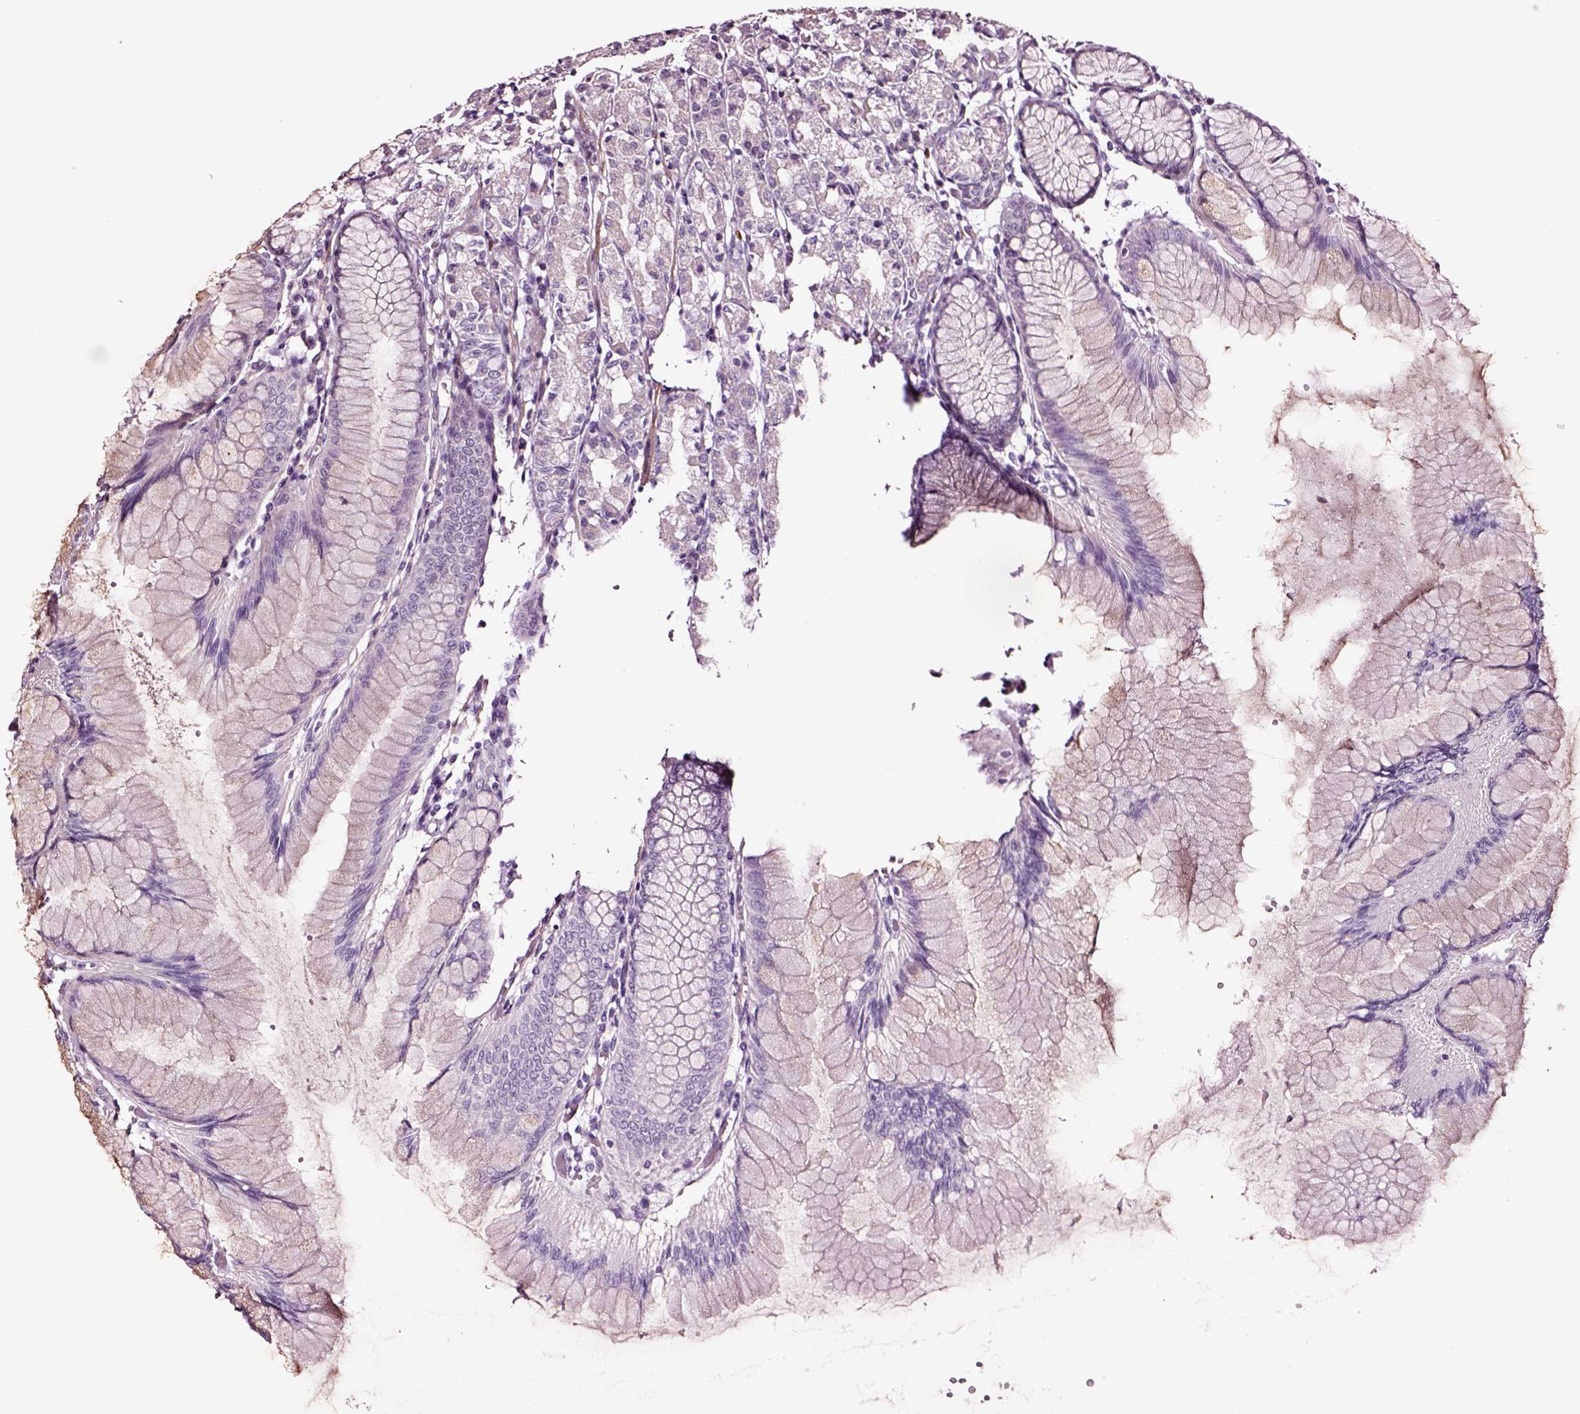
{"staining": {"intensity": "negative", "quantity": "none", "location": "none"}, "tissue": "stomach", "cell_type": "Glandular cells", "image_type": "normal", "snomed": [{"axis": "morphology", "description": "Normal tissue, NOS"}, {"axis": "topography", "description": "Stomach"}], "caption": "Immunohistochemistry micrograph of unremarkable stomach: stomach stained with DAB reveals no significant protein positivity in glandular cells.", "gene": "SOX10", "patient": {"sex": "female", "age": 57}}